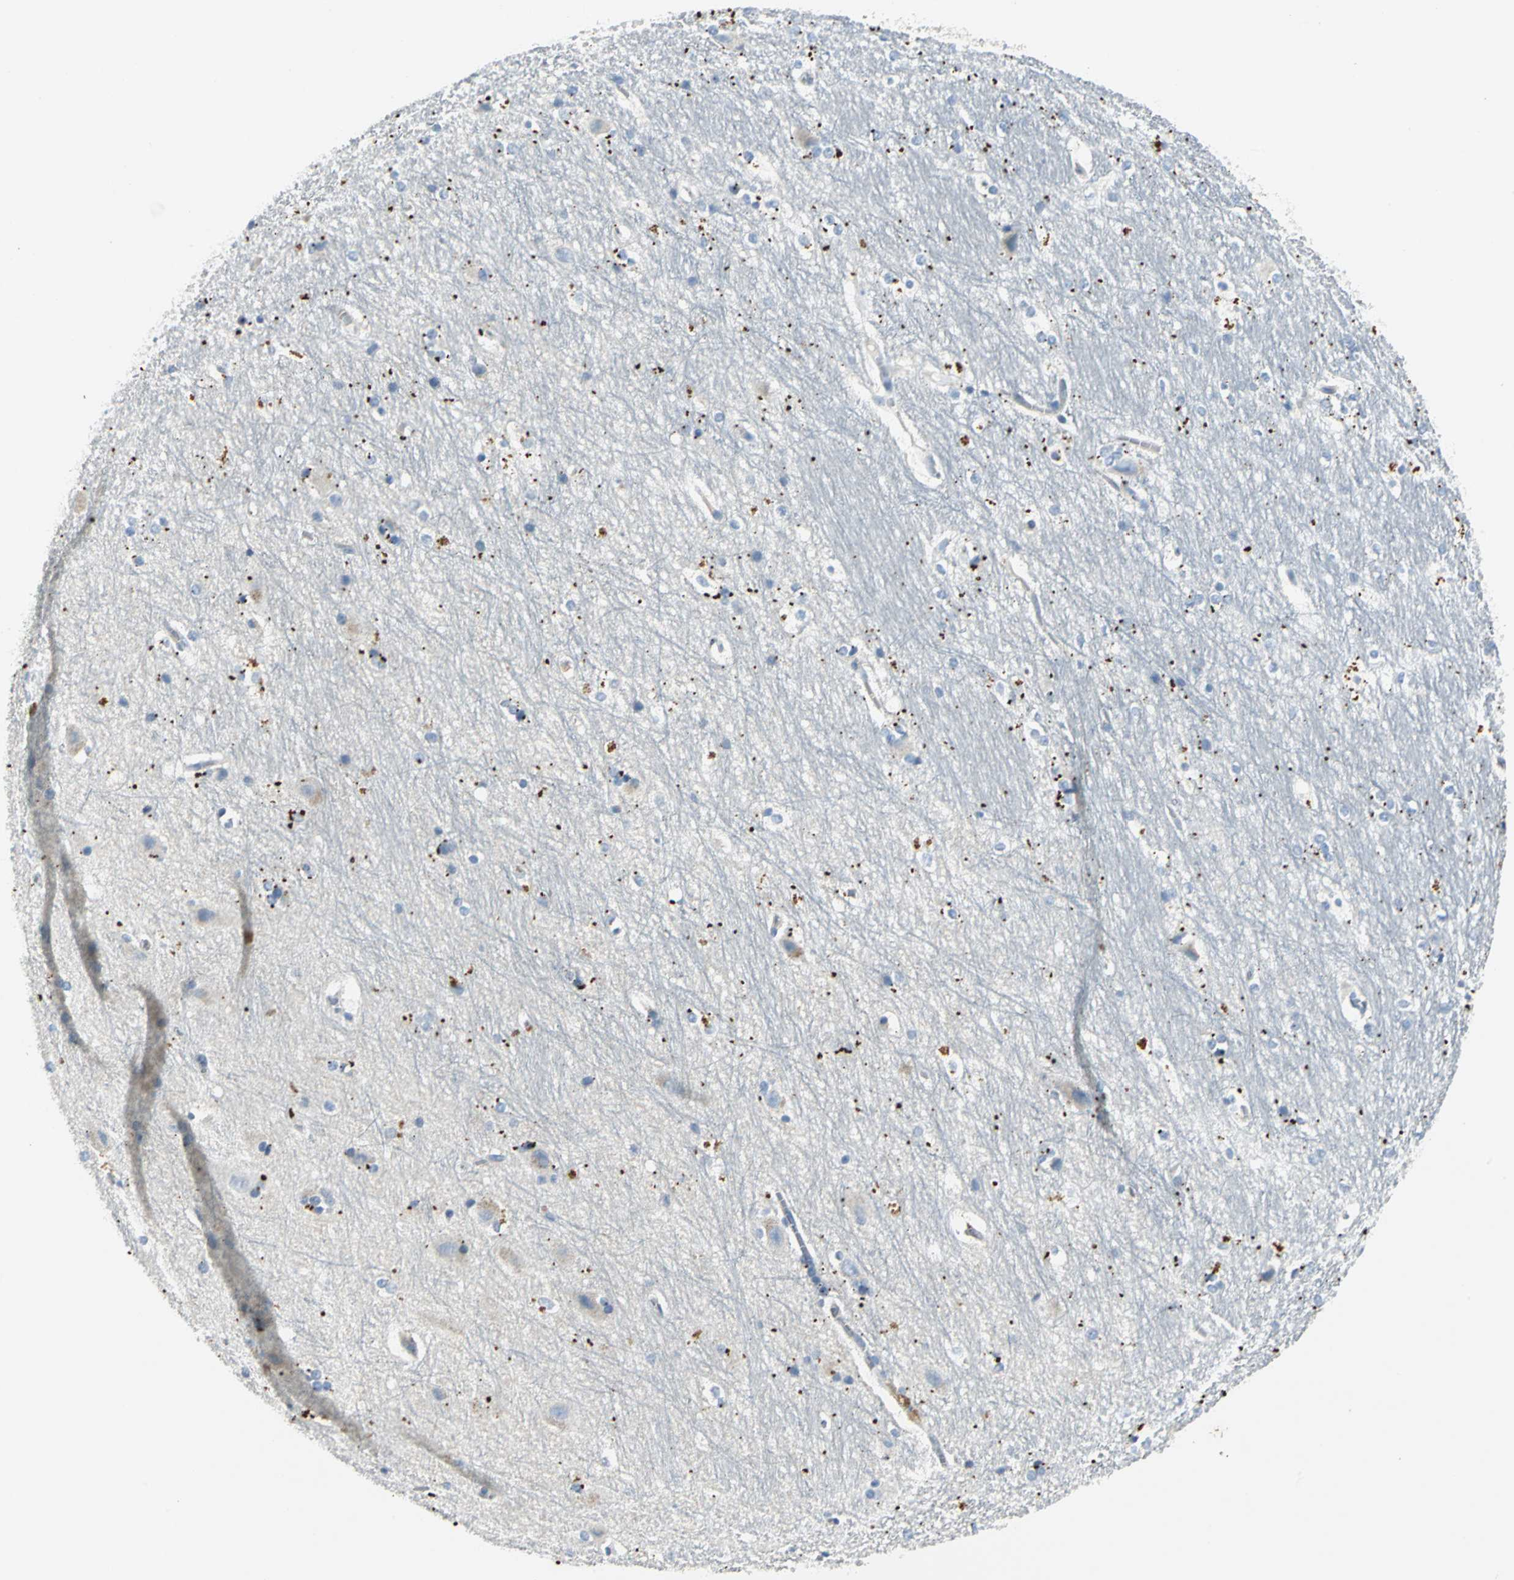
{"staining": {"intensity": "negative", "quantity": "none", "location": "none"}, "tissue": "hippocampus", "cell_type": "Glial cells", "image_type": "normal", "snomed": [{"axis": "morphology", "description": "Normal tissue, NOS"}, {"axis": "topography", "description": "Hippocampus"}], "caption": "IHC micrograph of unremarkable hippocampus: hippocampus stained with DAB exhibits no significant protein expression in glial cells.", "gene": "RIPOR1", "patient": {"sex": "female", "age": 19}}